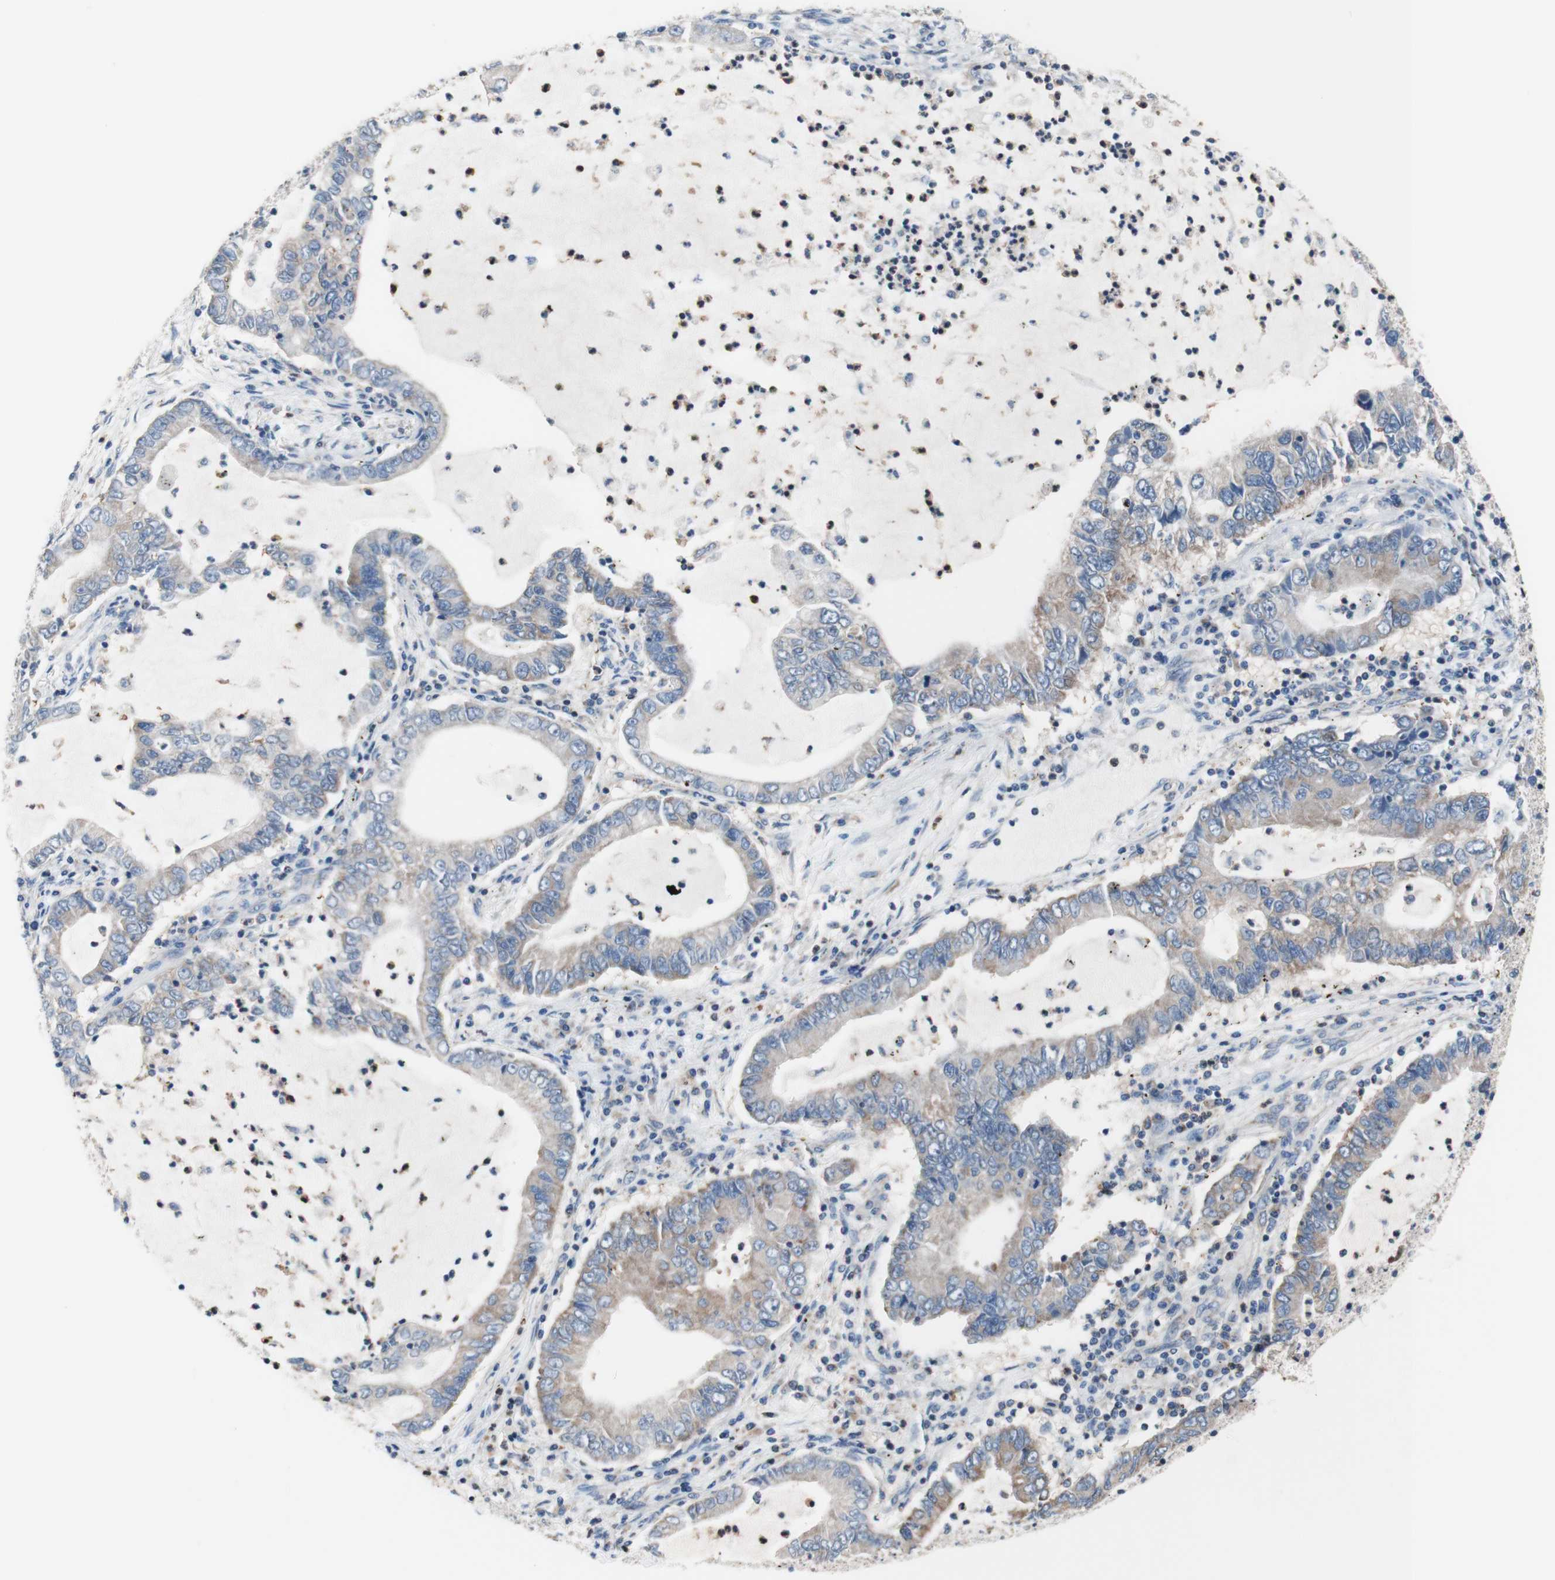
{"staining": {"intensity": "moderate", "quantity": "25%-75%", "location": "cytoplasmic/membranous"}, "tissue": "lung cancer", "cell_type": "Tumor cells", "image_type": "cancer", "snomed": [{"axis": "morphology", "description": "Adenocarcinoma, NOS"}, {"axis": "topography", "description": "Lung"}], "caption": "Protein staining of lung cancer tissue demonstrates moderate cytoplasmic/membranous staining in approximately 25%-75% of tumor cells. The protein is shown in brown color, while the nuclei are stained blue.", "gene": "FMR1", "patient": {"sex": "female", "age": 51}}